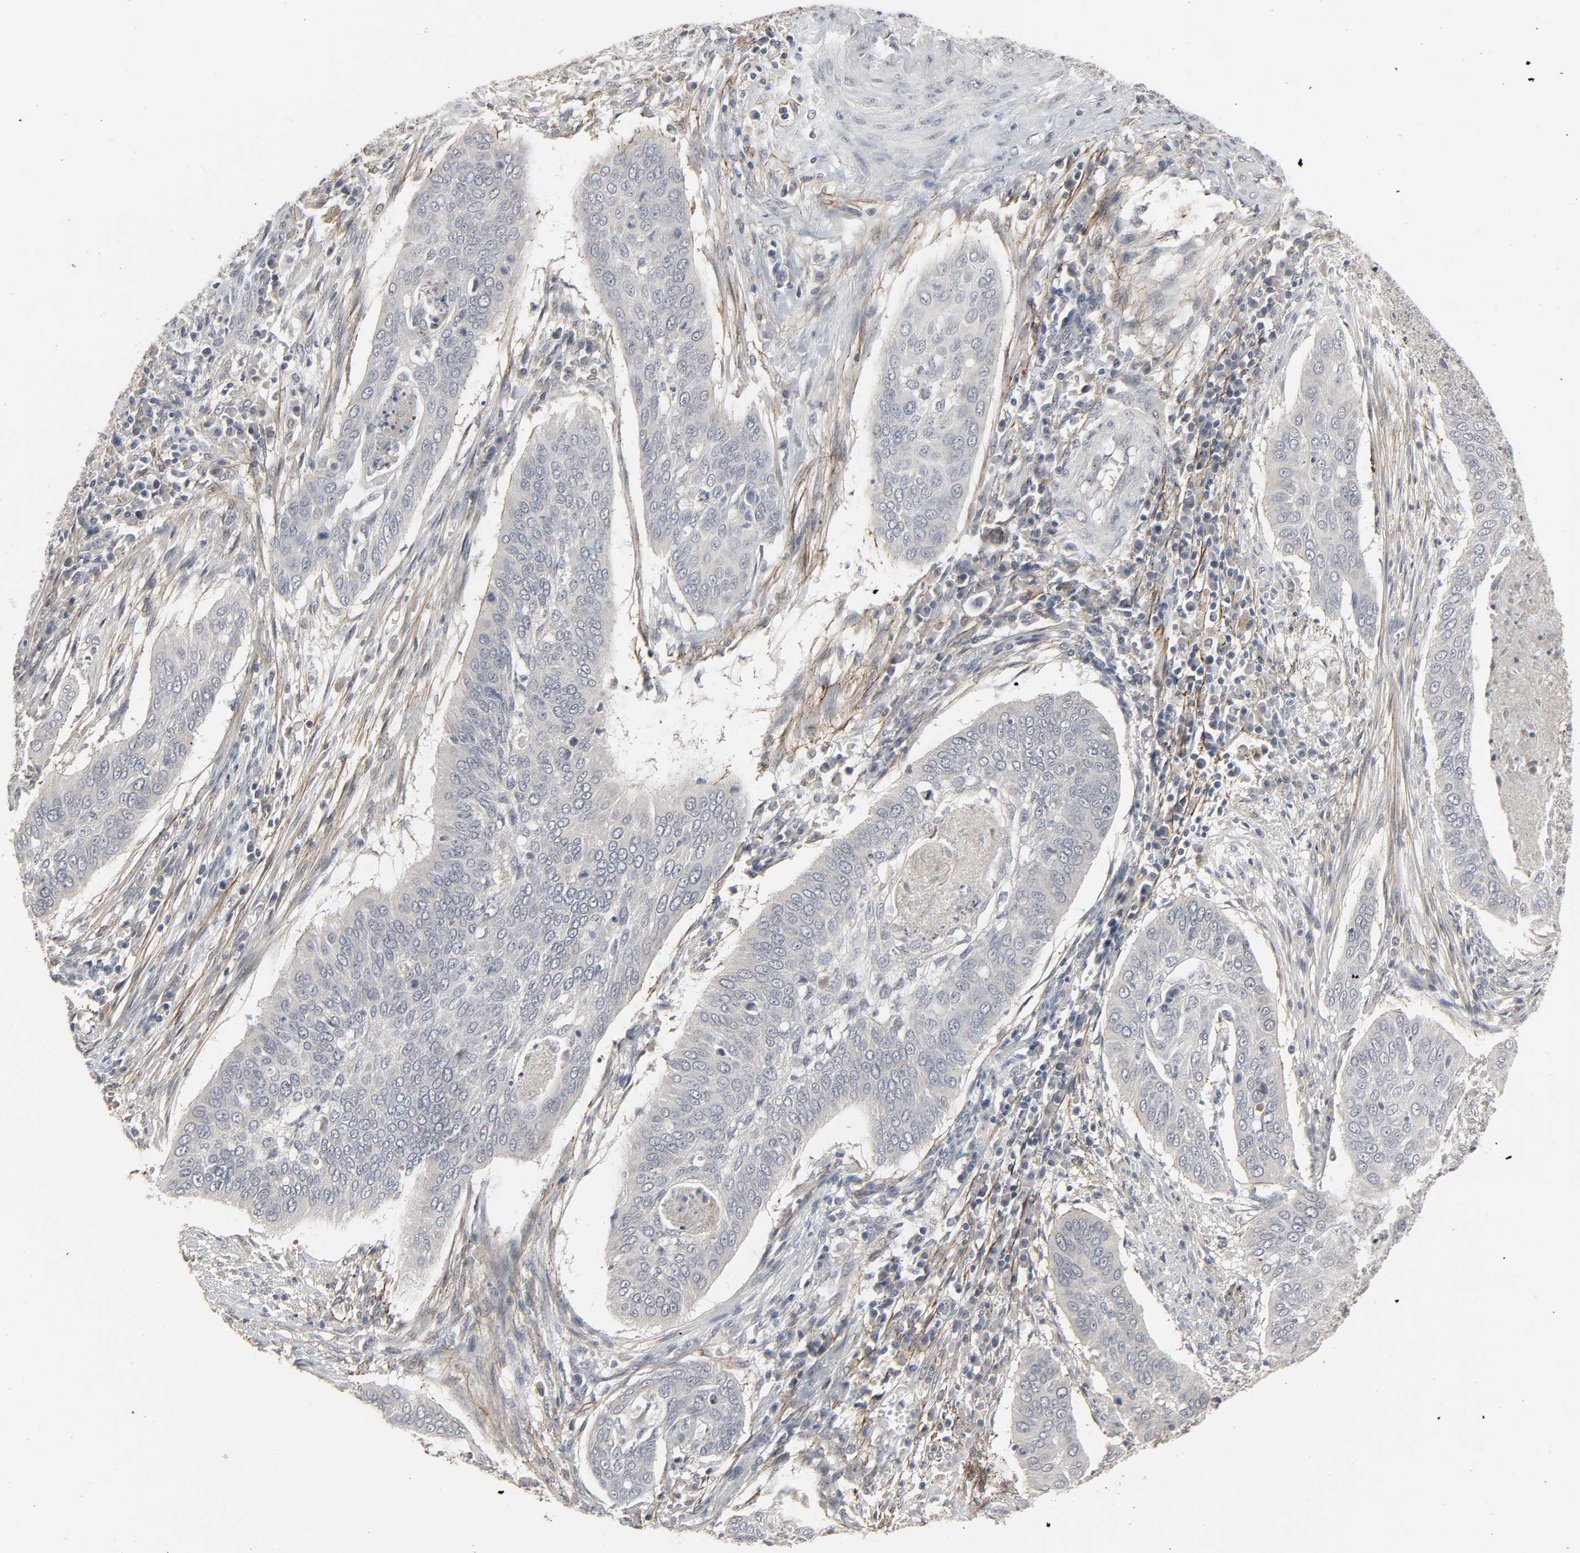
{"staining": {"intensity": "negative", "quantity": "none", "location": "none"}, "tissue": "cervical cancer", "cell_type": "Tumor cells", "image_type": "cancer", "snomed": [{"axis": "morphology", "description": "Squamous cell carcinoma, NOS"}, {"axis": "topography", "description": "Cervix"}], "caption": "Protein analysis of cervical cancer (squamous cell carcinoma) shows no significant expression in tumor cells. (DAB (3,3'-diaminobenzidine) IHC with hematoxylin counter stain).", "gene": "ZNF222", "patient": {"sex": "female", "age": 39}}